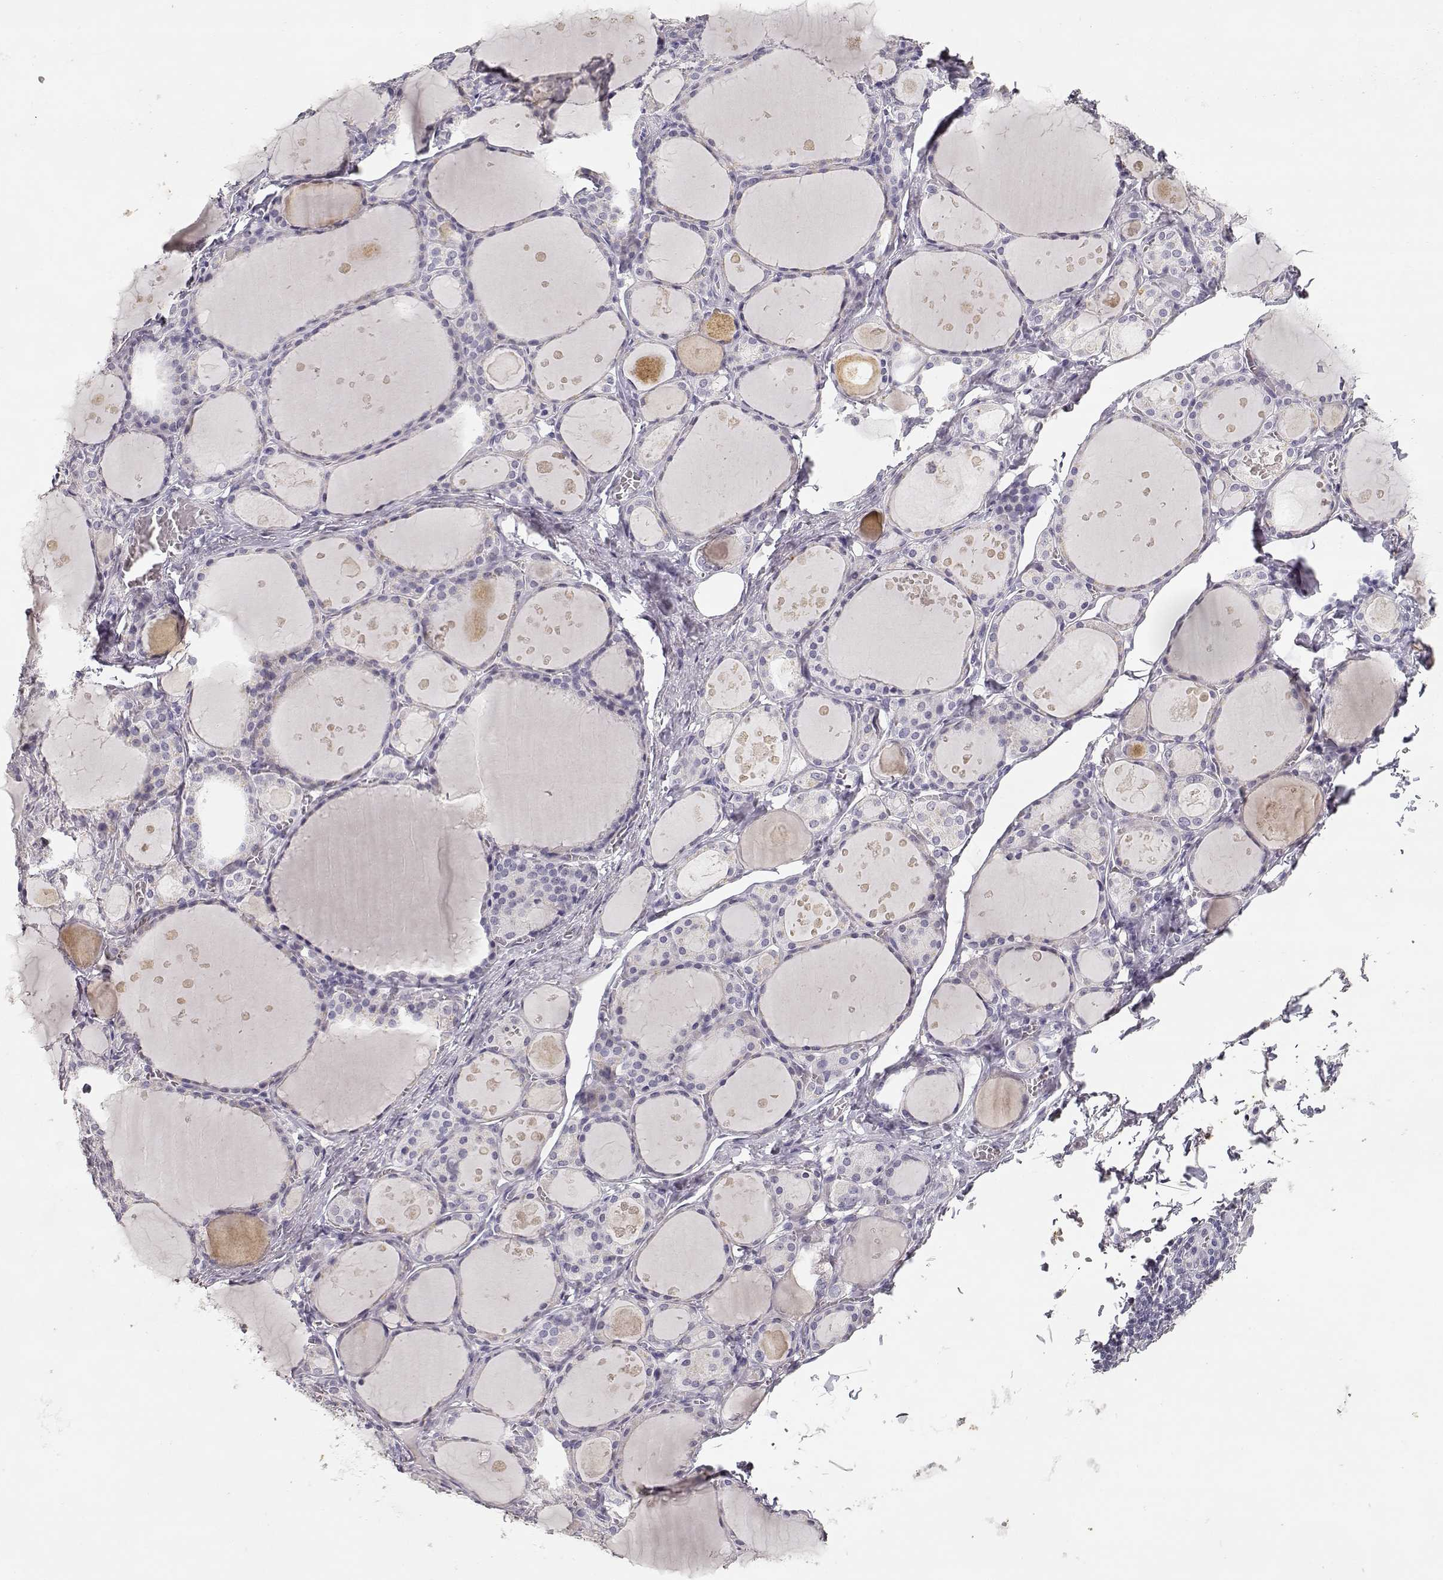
{"staining": {"intensity": "negative", "quantity": "none", "location": "none"}, "tissue": "thyroid gland", "cell_type": "Glandular cells", "image_type": "normal", "snomed": [{"axis": "morphology", "description": "Normal tissue, NOS"}, {"axis": "topography", "description": "Thyroid gland"}], "caption": "Thyroid gland stained for a protein using immunohistochemistry reveals no staining glandular cells.", "gene": "TPH2", "patient": {"sex": "male", "age": 68}}